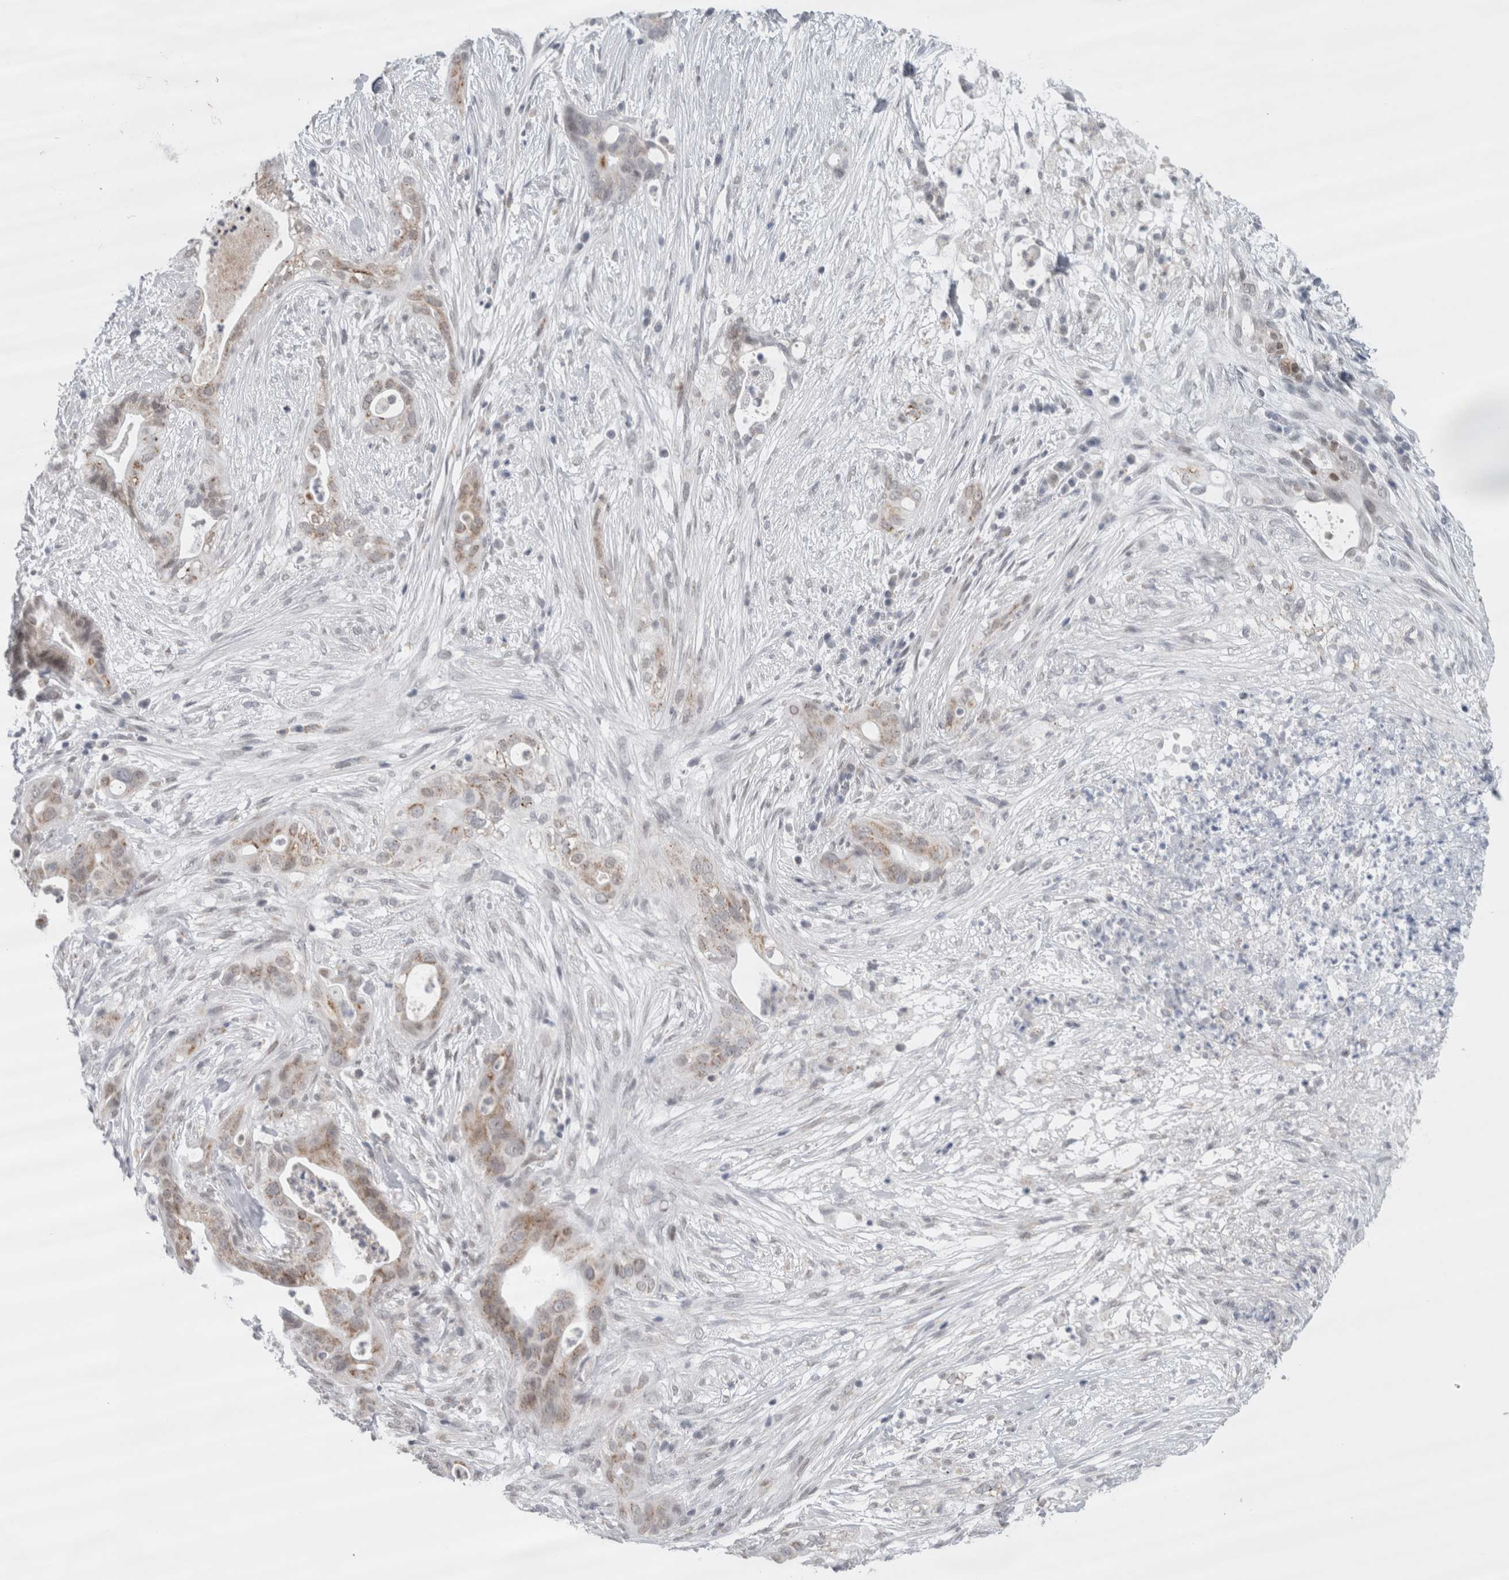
{"staining": {"intensity": "weak", "quantity": ">75%", "location": "cytoplasmic/membranous"}, "tissue": "pancreatic cancer", "cell_type": "Tumor cells", "image_type": "cancer", "snomed": [{"axis": "morphology", "description": "Adenocarcinoma, NOS"}, {"axis": "topography", "description": "Pancreas"}], "caption": "IHC (DAB) staining of adenocarcinoma (pancreatic) demonstrates weak cytoplasmic/membranous protein positivity in about >75% of tumor cells.", "gene": "PLIN1", "patient": {"sex": "male", "age": 58}}